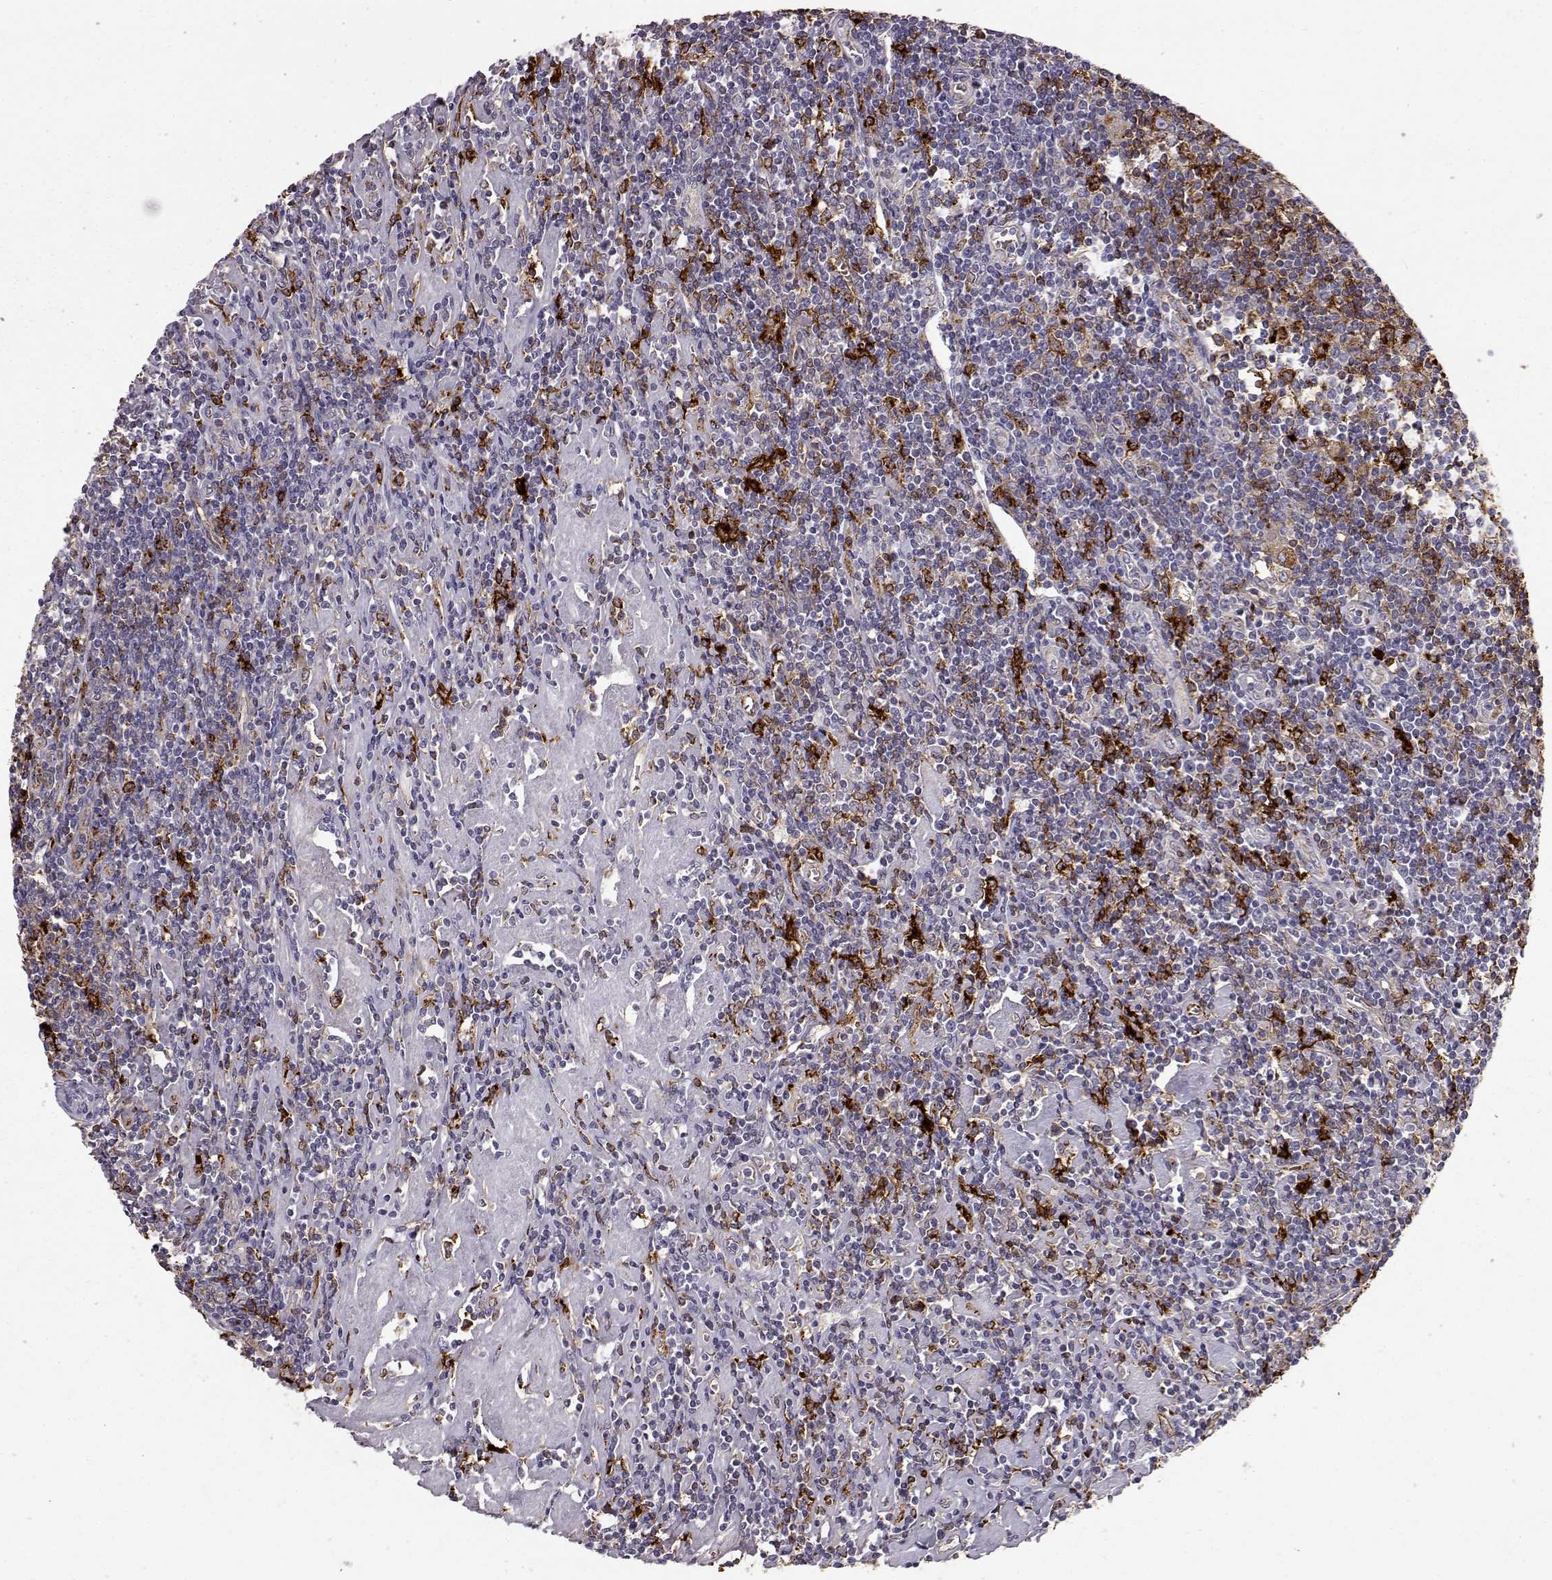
{"staining": {"intensity": "strong", "quantity": ">75%", "location": "cytoplasmic/membranous"}, "tissue": "lymphoma", "cell_type": "Tumor cells", "image_type": "cancer", "snomed": [{"axis": "morphology", "description": "Hodgkin's disease, NOS"}, {"axis": "topography", "description": "Lymph node"}], "caption": "A micrograph of lymphoma stained for a protein reveals strong cytoplasmic/membranous brown staining in tumor cells.", "gene": "CCNF", "patient": {"sex": "male", "age": 40}}